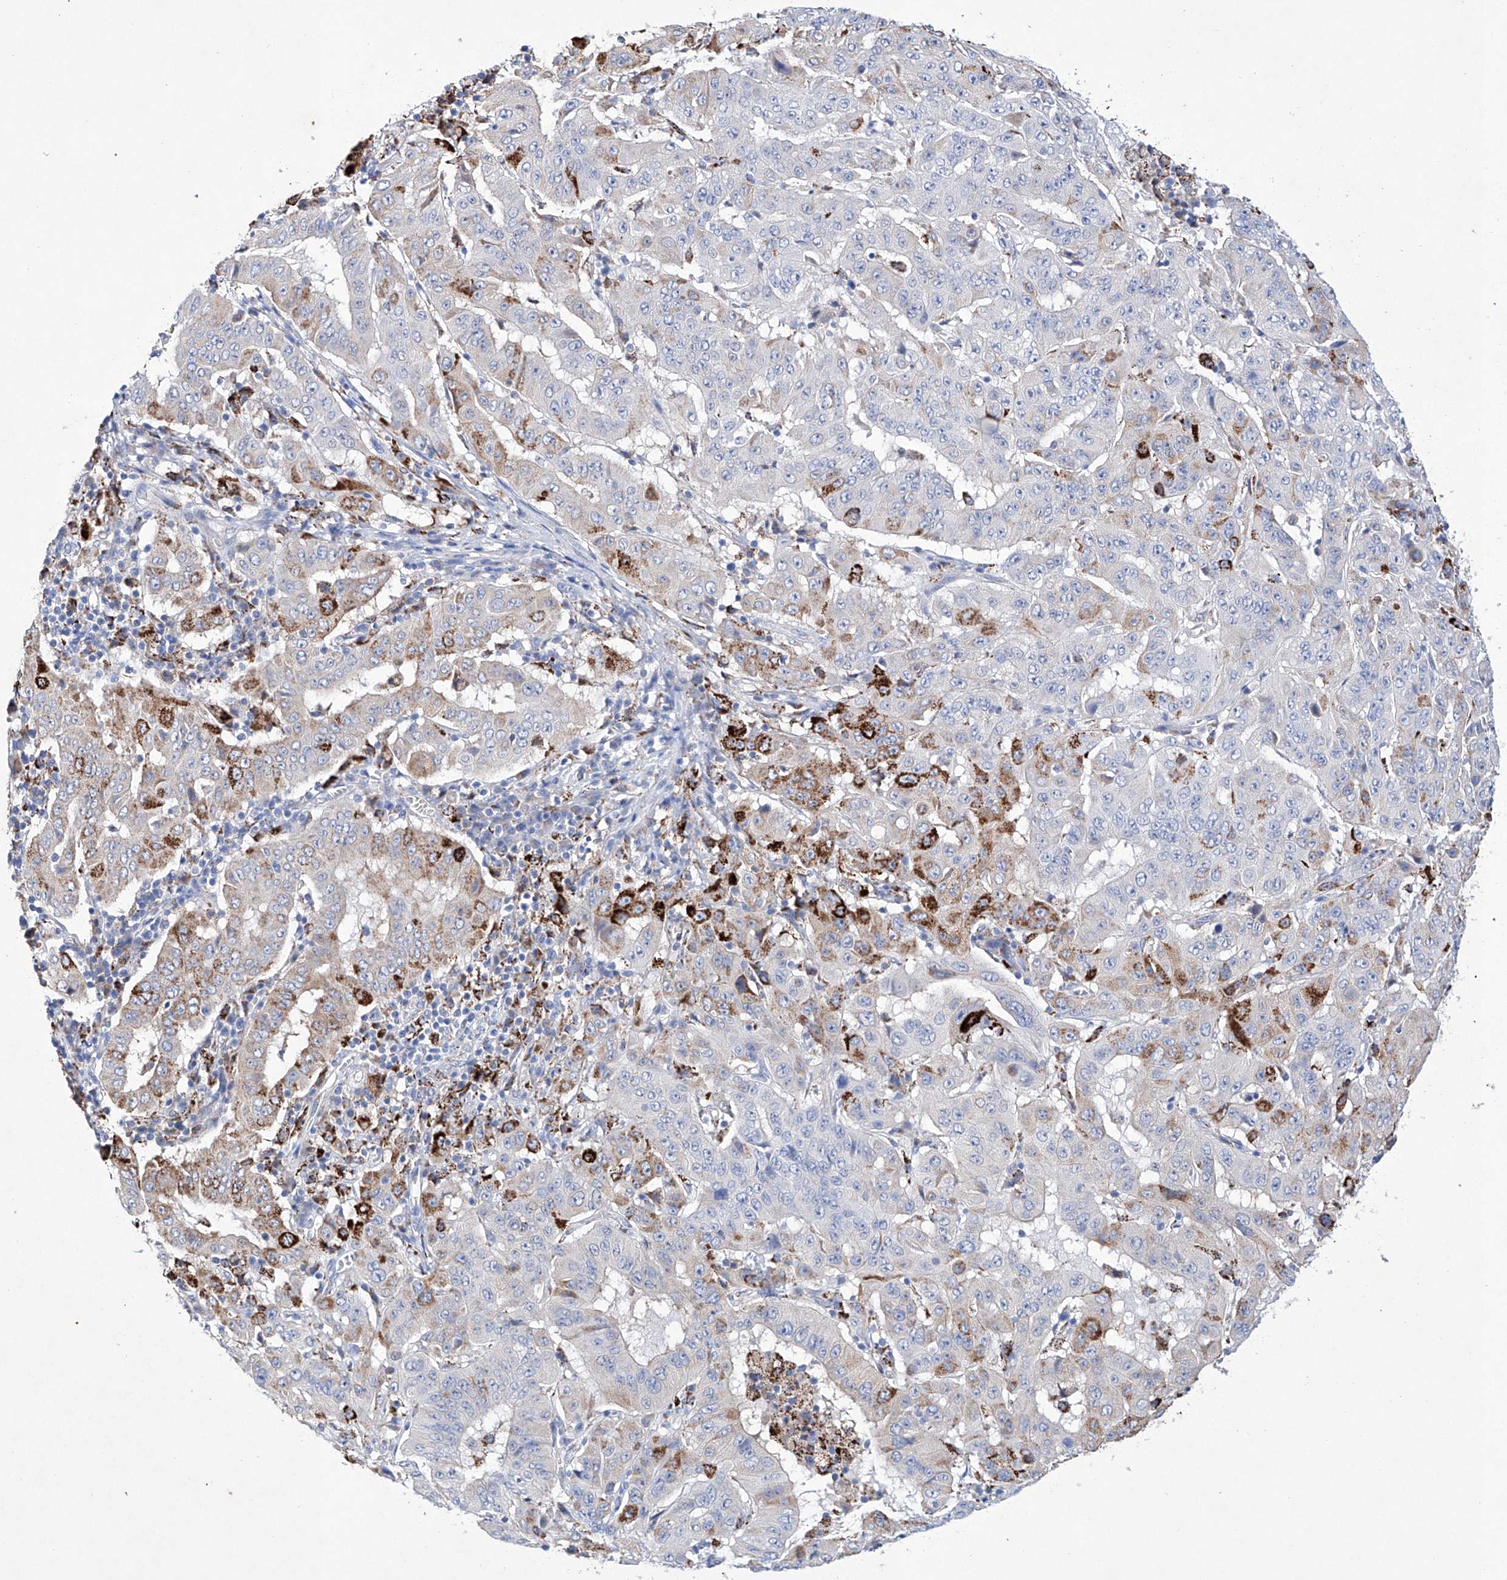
{"staining": {"intensity": "strong", "quantity": "<25%", "location": "cytoplasmic/membranous"}, "tissue": "pancreatic cancer", "cell_type": "Tumor cells", "image_type": "cancer", "snomed": [{"axis": "morphology", "description": "Adenocarcinoma, NOS"}, {"axis": "topography", "description": "Pancreas"}], "caption": "Strong cytoplasmic/membranous expression for a protein is present in about <25% of tumor cells of adenocarcinoma (pancreatic) using IHC.", "gene": "NRROS", "patient": {"sex": "male", "age": 63}}